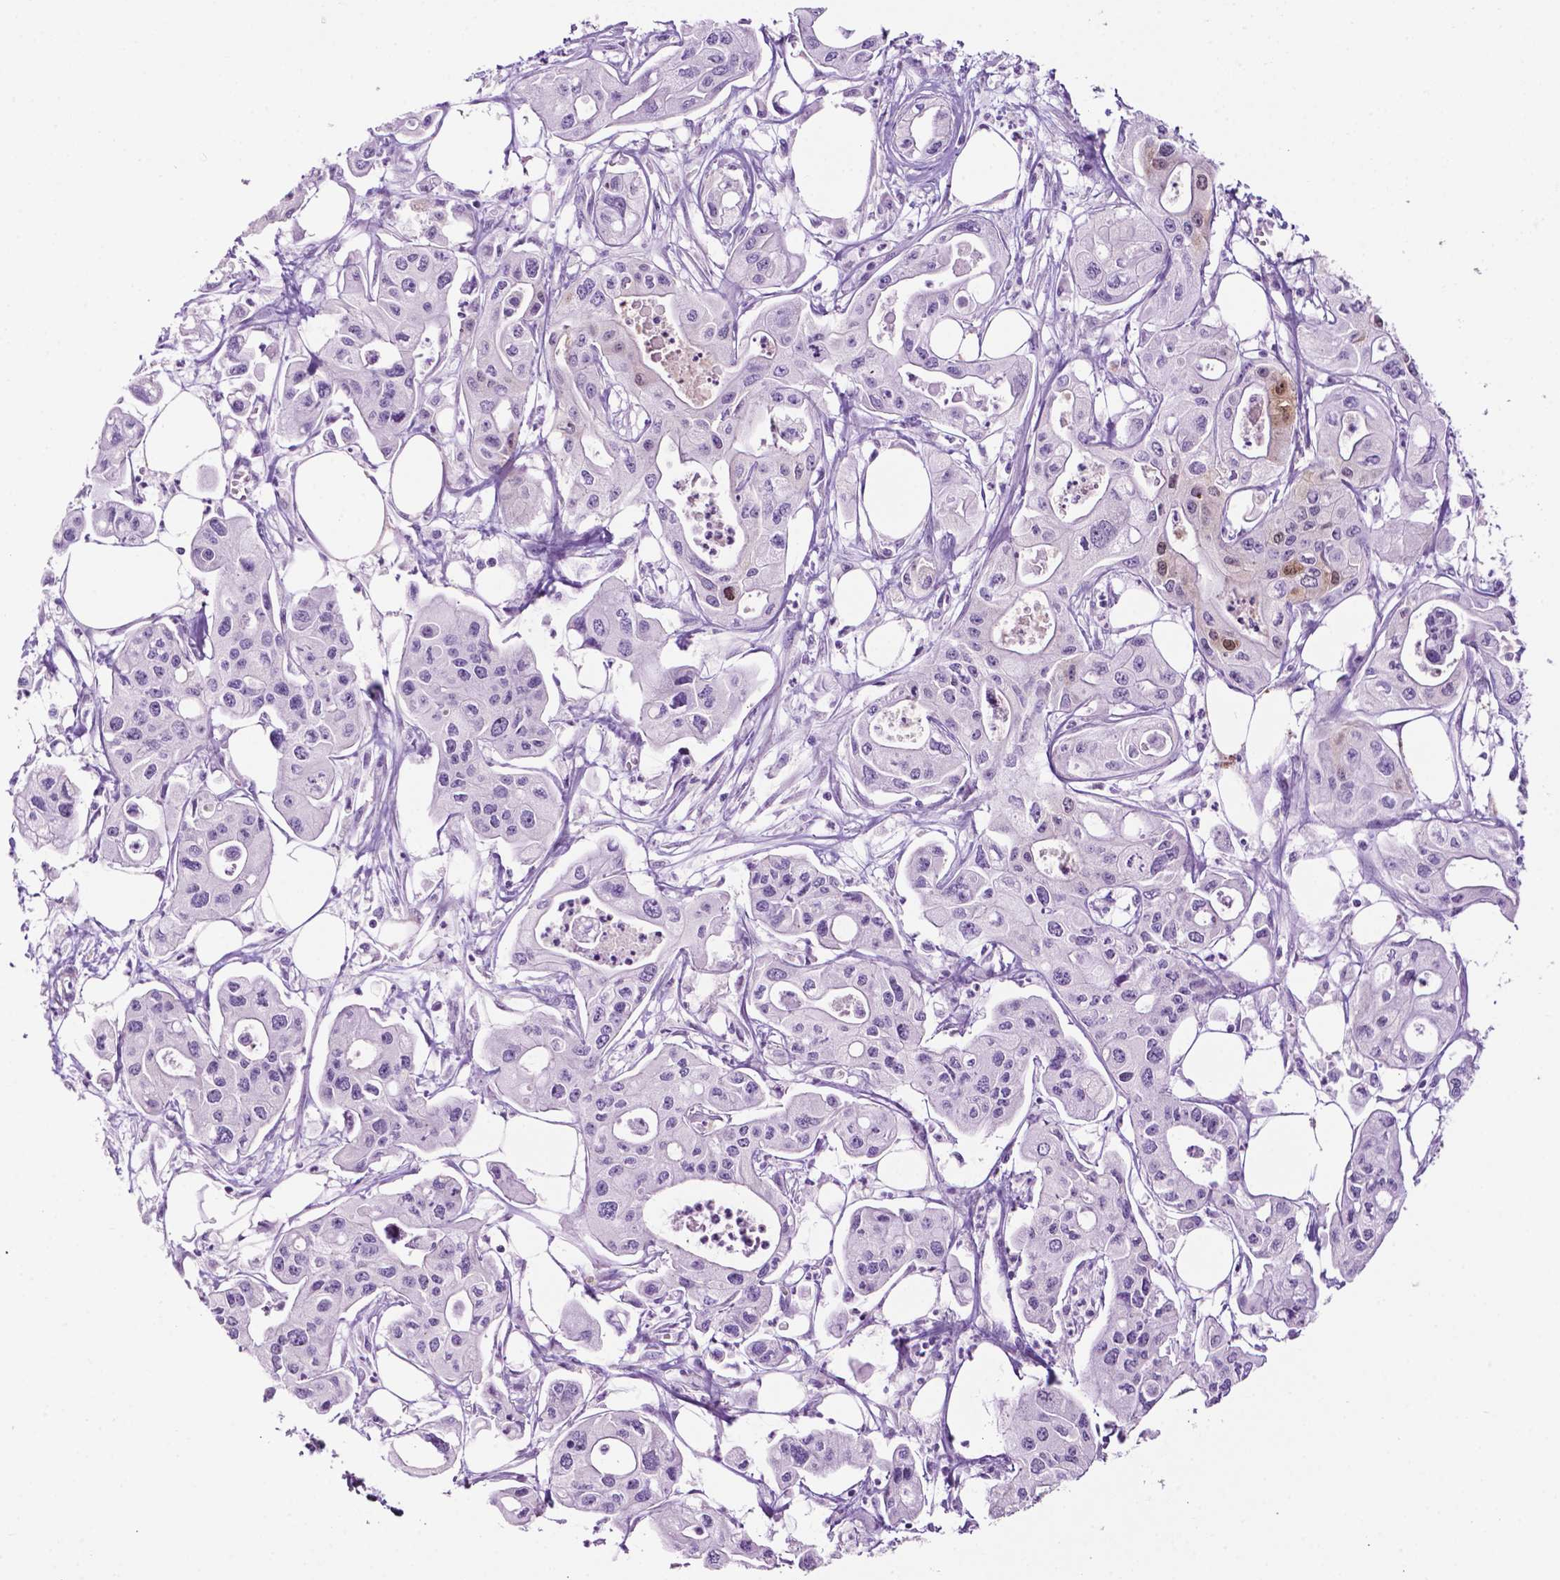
{"staining": {"intensity": "negative", "quantity": "none", "location": "none"}, "tissue": "pancreatic cancer", "cell_type": "Tumor cells", "image_type": "cancer", "snomed": [{"axis": "morphology", "description": "Adenocarcinoma, NOS"}, {"axis": "topography", "description": "Pancreas"}], "caption": "DAB immunohistochemical staining of human adenocarcinoma (pancreatic) exhibits no significant expression in tumor cells.", "gene": "PHGR1", "patient": {"sex": "male", "age": 70}}